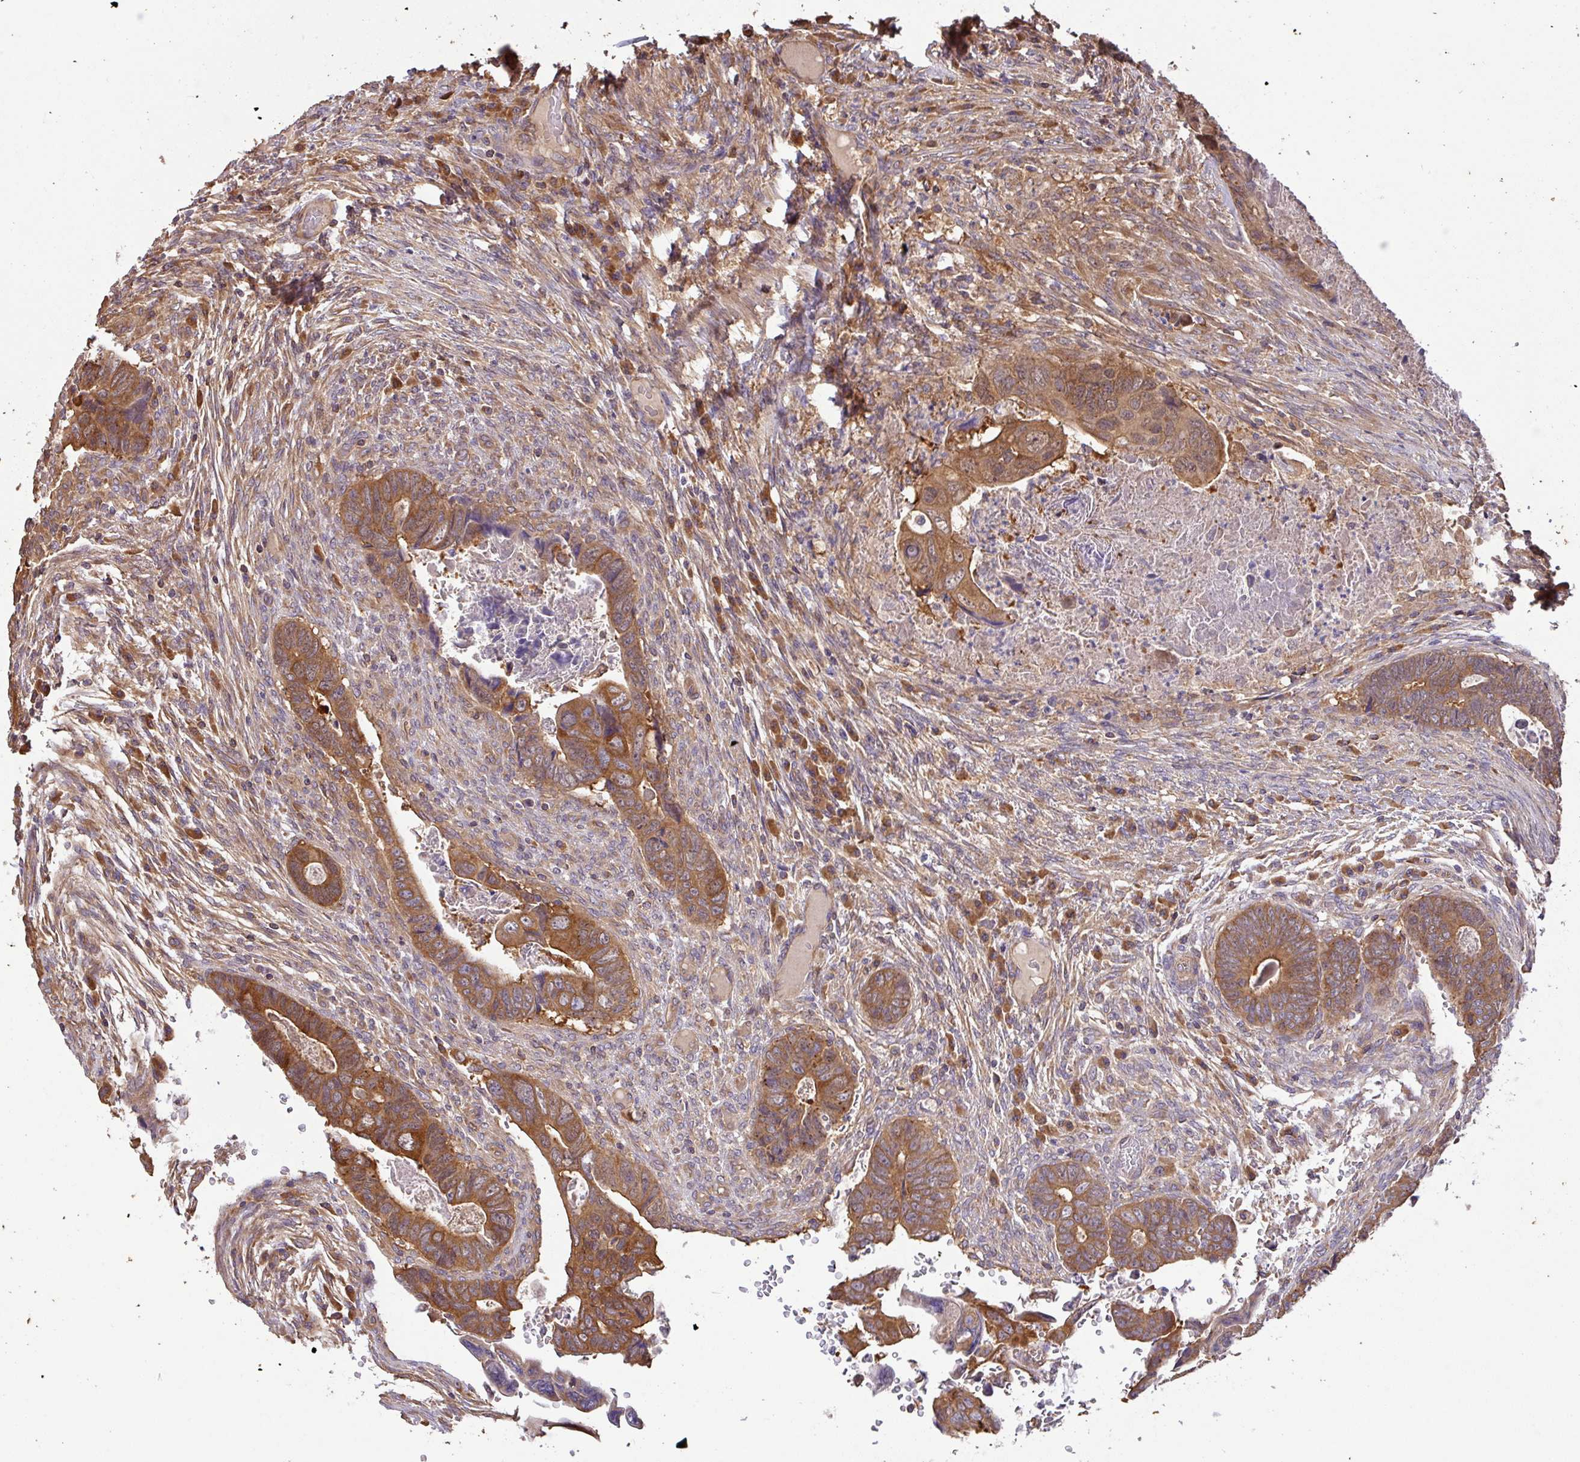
{"staining": {"intensity": "moderate", "quantity": ">75%", "location": "cytoplasmic/membranous"}, "tissue": "colorectal cancer", "cell_type": "Tumor cells", "image_type": "cancer", "snomed": [{"axis": "morphology", "description": "Adenocarcinoma, NOS"}, {"axis": "topography", "description": "Rectum"}], "caption": "IHC of colorectal adenocarcinoma demonstrates medium levels of moderate cytoplasmic/membranous expression in about >75% of tumor cells.", "gene": "GSPT1", "patient": {"sex": "female", "age": 78}}